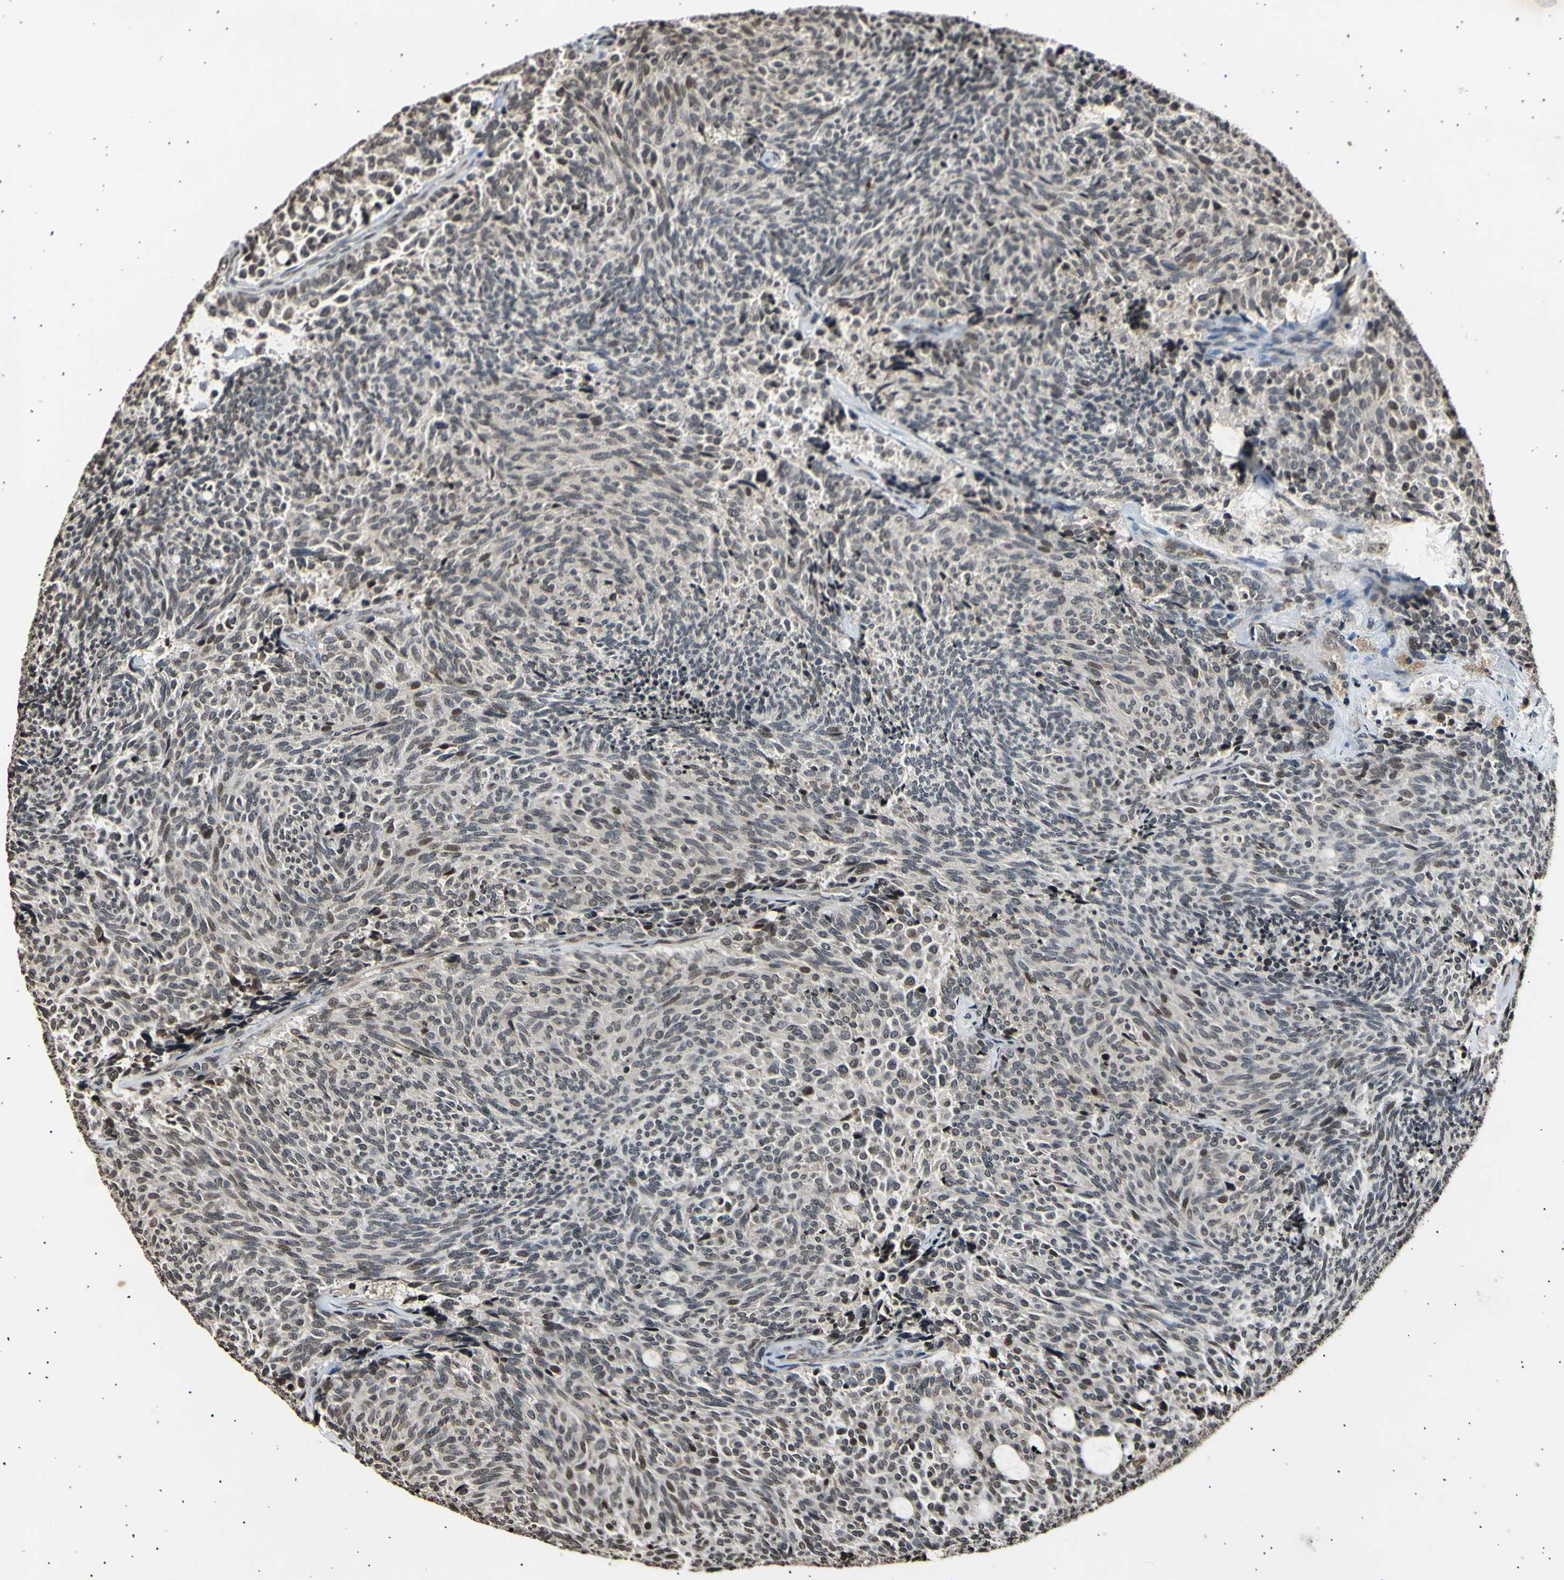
{"staining": {"intensity": "moderate", "quantity": "<25%", "location": "cytoplasmic/membranous,nuclear"}, "tissue": "carcinoid", "cell_type": "Tumor cells", "image_type": "cancer", "snomed": [{"axis": "morphology", "description": "Carcinoid, malignant, NOS"}, {"axis": "topography", "description": "Pancreas"}], "caption": "This micrograph shows carcinoid stained with IHC to label a protein in brown. The cytoplasmic/membranous and nuclear of tumor cells show moderate positivity for the protein. Nuclei are counter-stained blue.", "gene": "ANAPC7", "patient": {"sex": "female", "age": 54}}